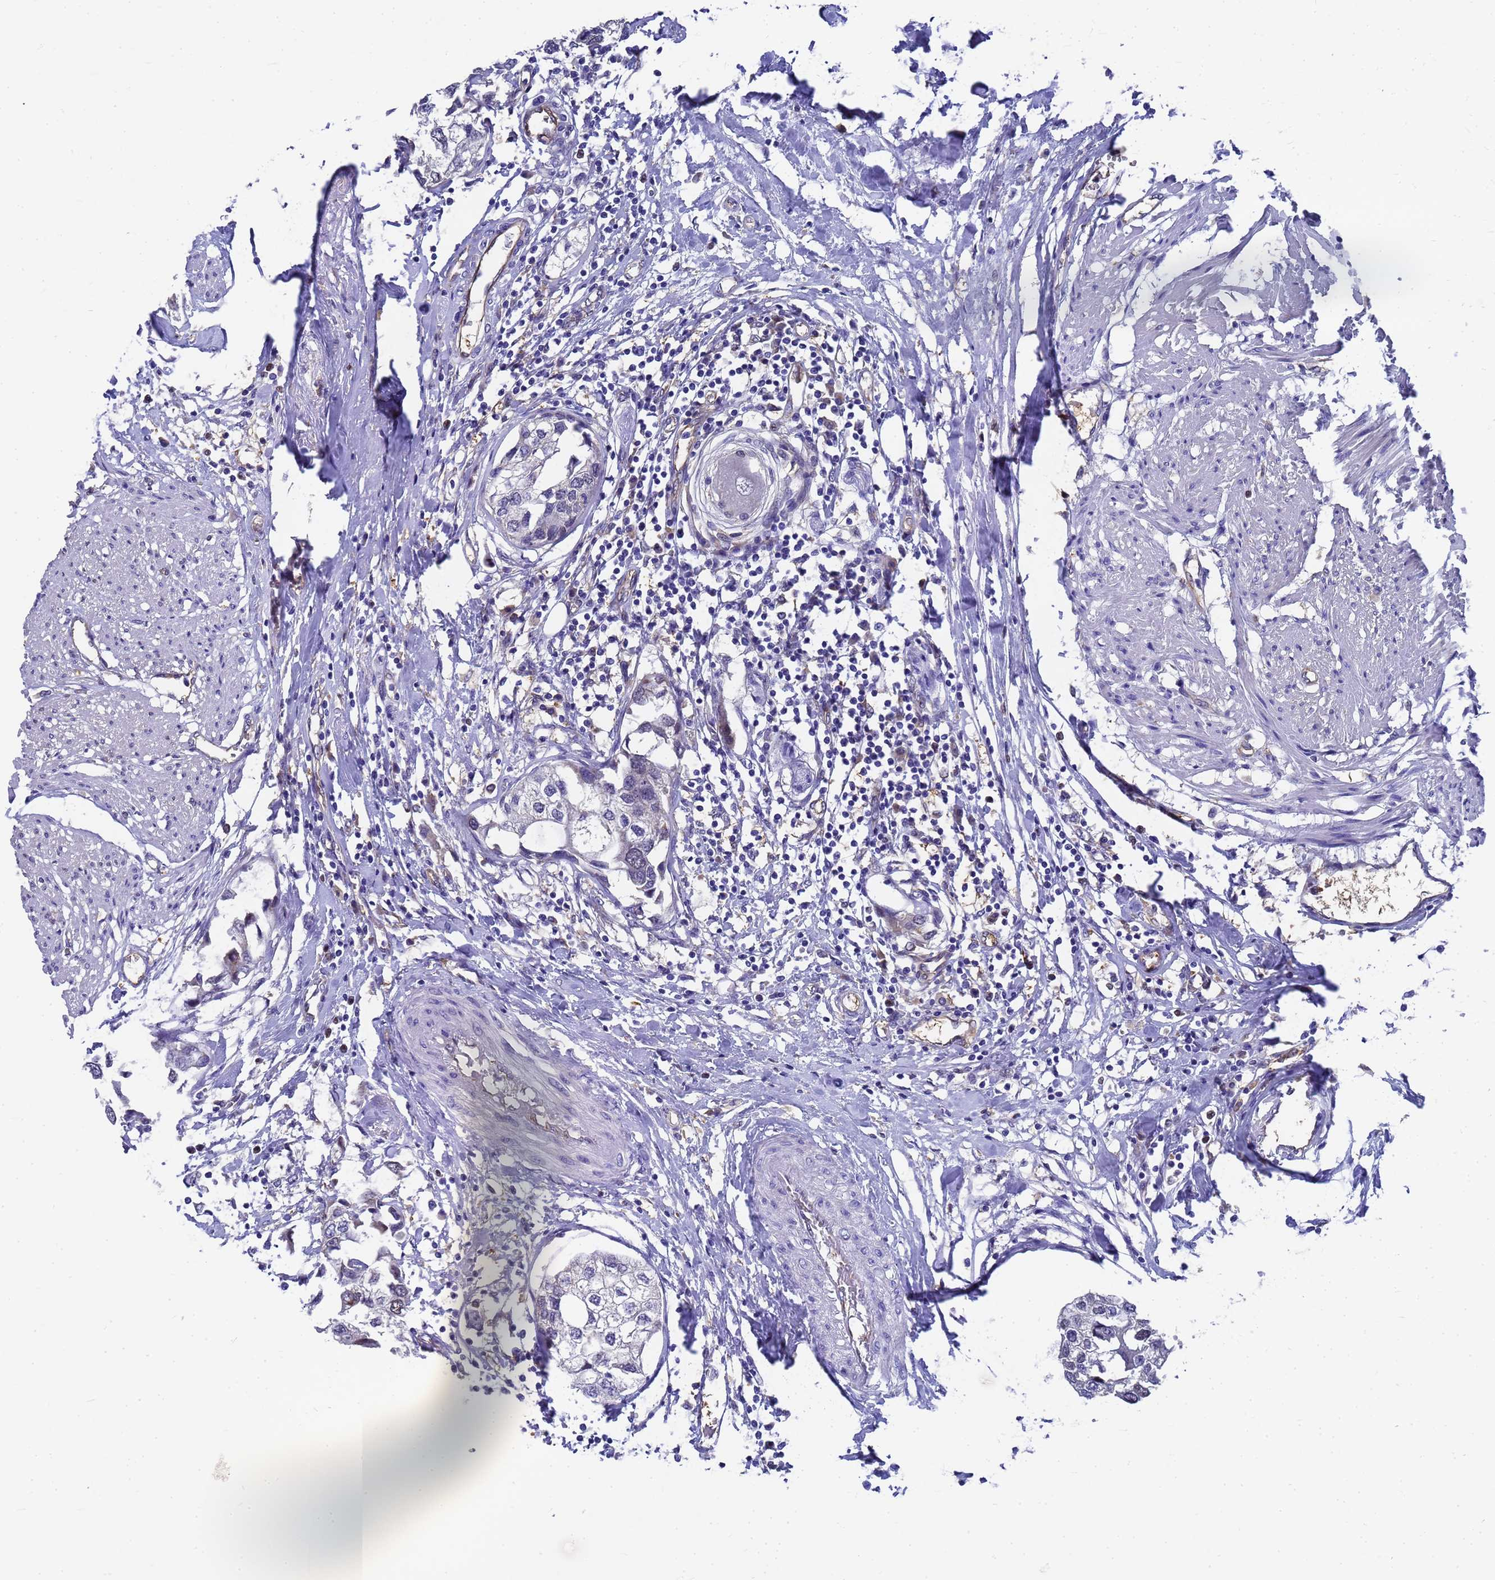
{"staining": {"intensity": "negative", "quantity": "none", "location": "none"}, "tissue": "urothelial cancer", "cell_type": "Tumor cells", "image_type": "cancer", "snomed": [{"axis": "morphology", "description": "Urothelial carcinoma, High grade"}, {"axis": "topography", "description": "Urinary bladder"}], "caption": "Micrograph shows no protein positivity in tumor cells of high-grade urothelial carcinoma tissue.", "gene": "SLC35E2B", "patient": {"sex": "male", "age": 64}}